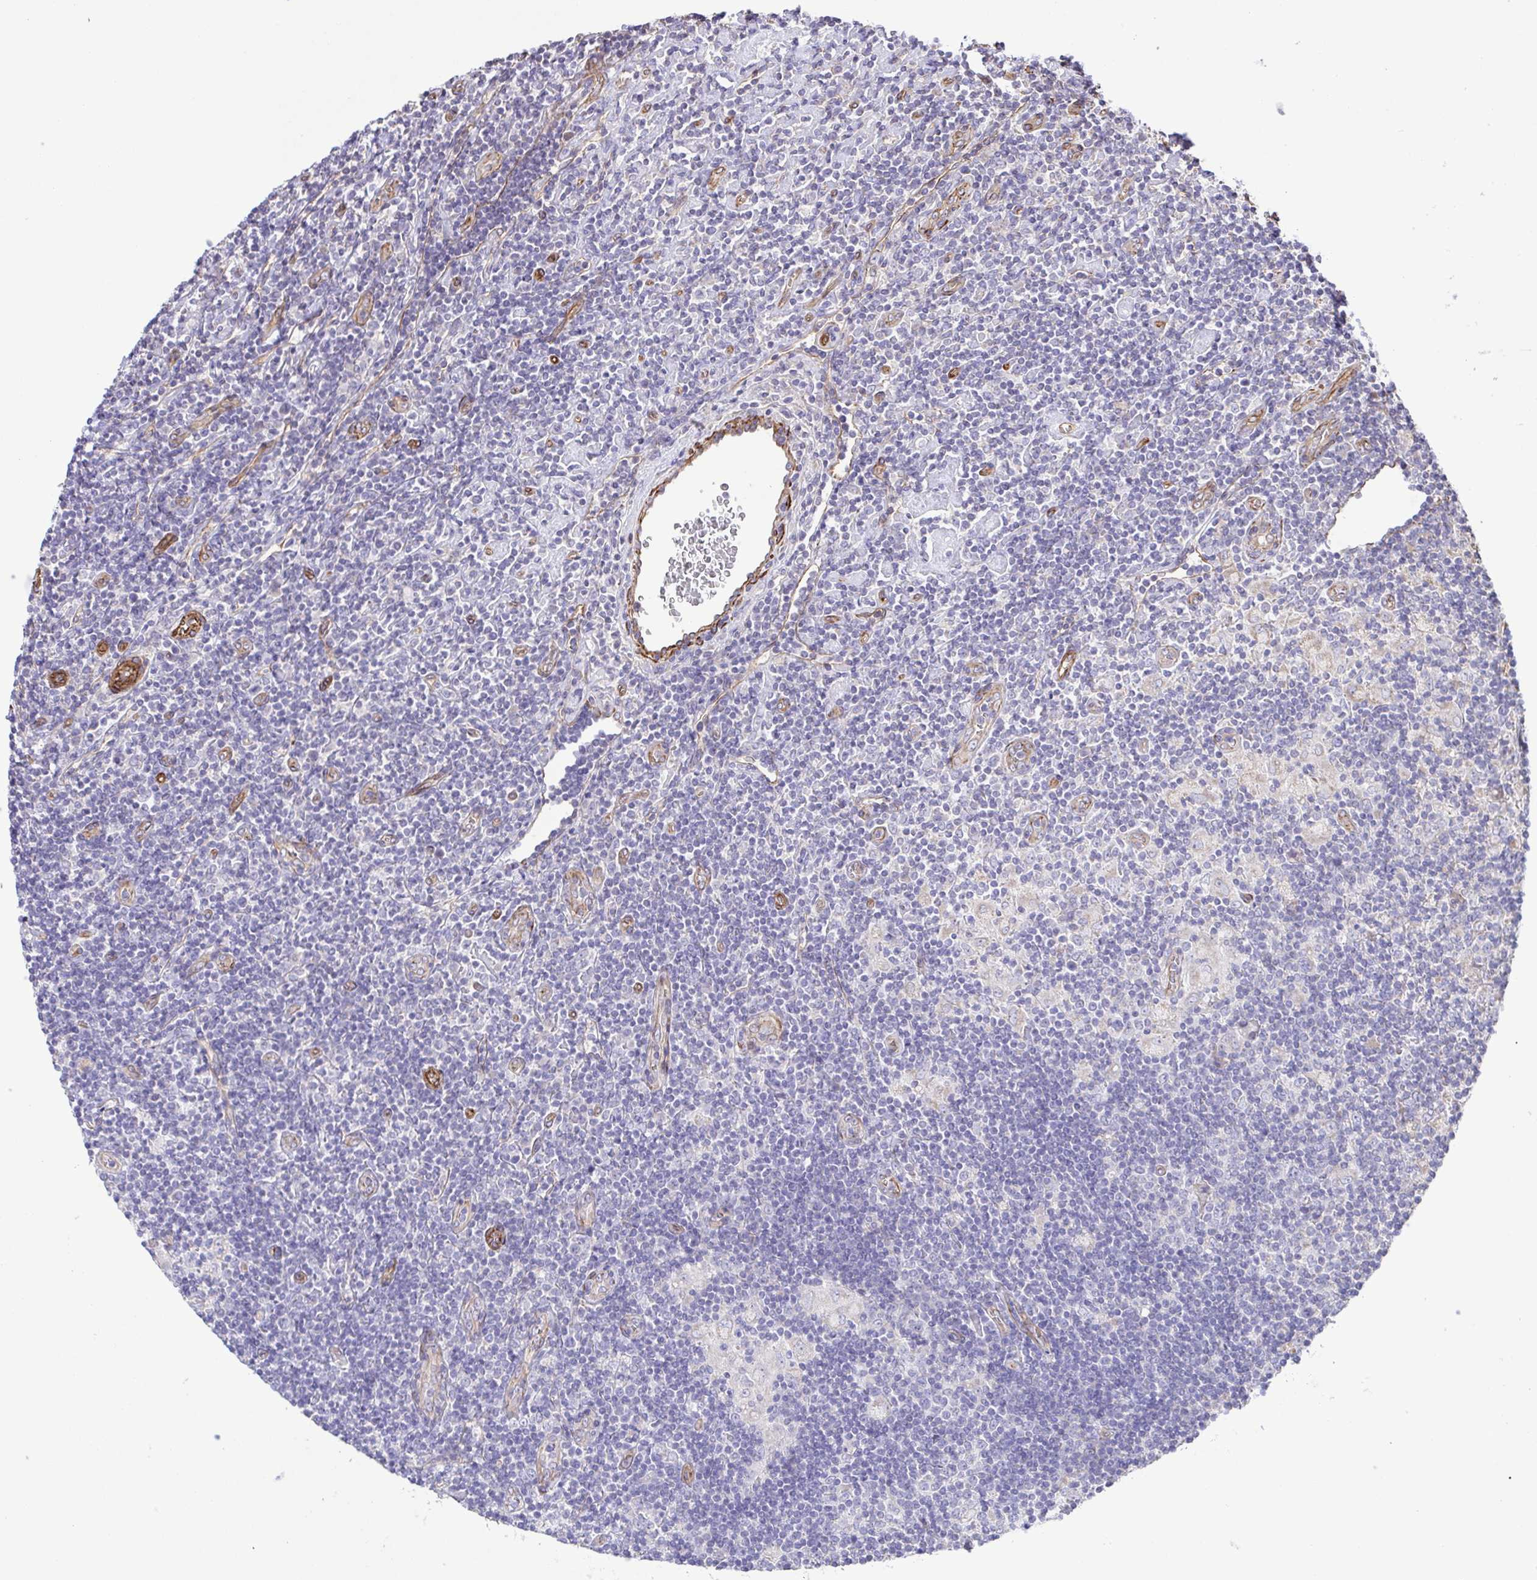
{"staining": {"intensity": "negative", "quantity": "none", "location": "none"}, "tissue": "lymphoma", "cell_type": "Tumor cells", "image_type": "cancer", "snomed": [{"axis": "morphology", "description": "Hodgkin's disease, NOS"}, {"axis": "topography", "description": "Lymph node"}], "caption": "IHC of Hodgkin's disease reveals no staining in tumor cells. (DAB (3,3'-diaminobenzidine) IHC visualized using brightfield microscopy, high magnification).", "gene": "FLT1", "patient": {"sex": "male", "age": 40}}